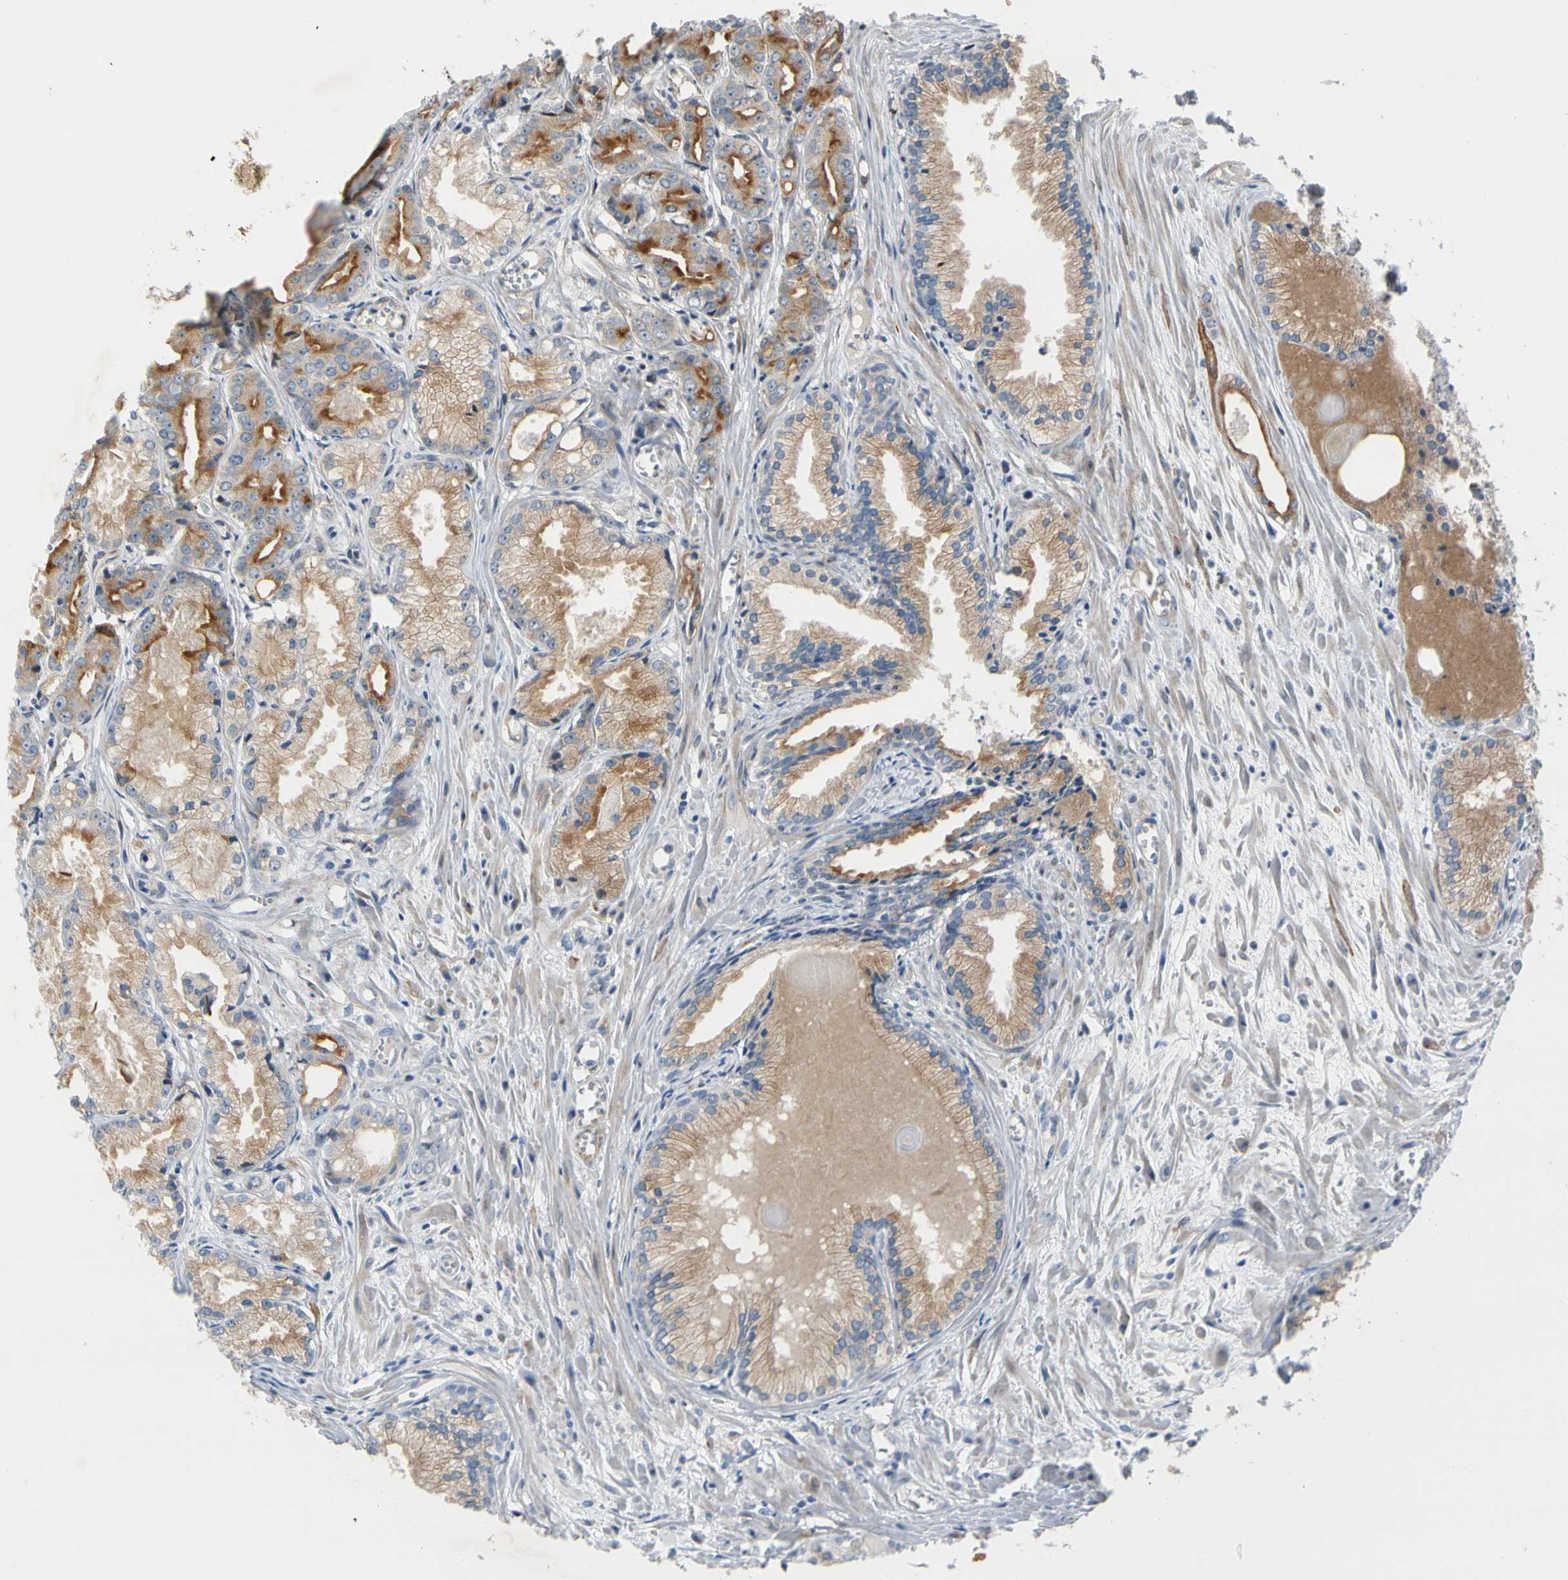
{"staining": {"intensity": "strong", "quantity": "25%-75%", "location": "cytoplasmic/membranous"}, "tissue": "prostate cancer", "cell_type": "Tumor cells", "image_type": "cancer", "snomed": [{"axis": "morphology", "description": "Adenocarcinoma, Low grade"}, {"axis": "topography", "description": "Prostate"}], "caption": "This image displays prostate adenocarcinoma (low-grade) stained with IHC to label a protein in brown. The cytoplasmic/membranous of tumor cells show strong positivity for the protein. Nuclei are counter-stained blue.", "gene": "NPDC1", "patient": {"sex": "male", "age": 72}}